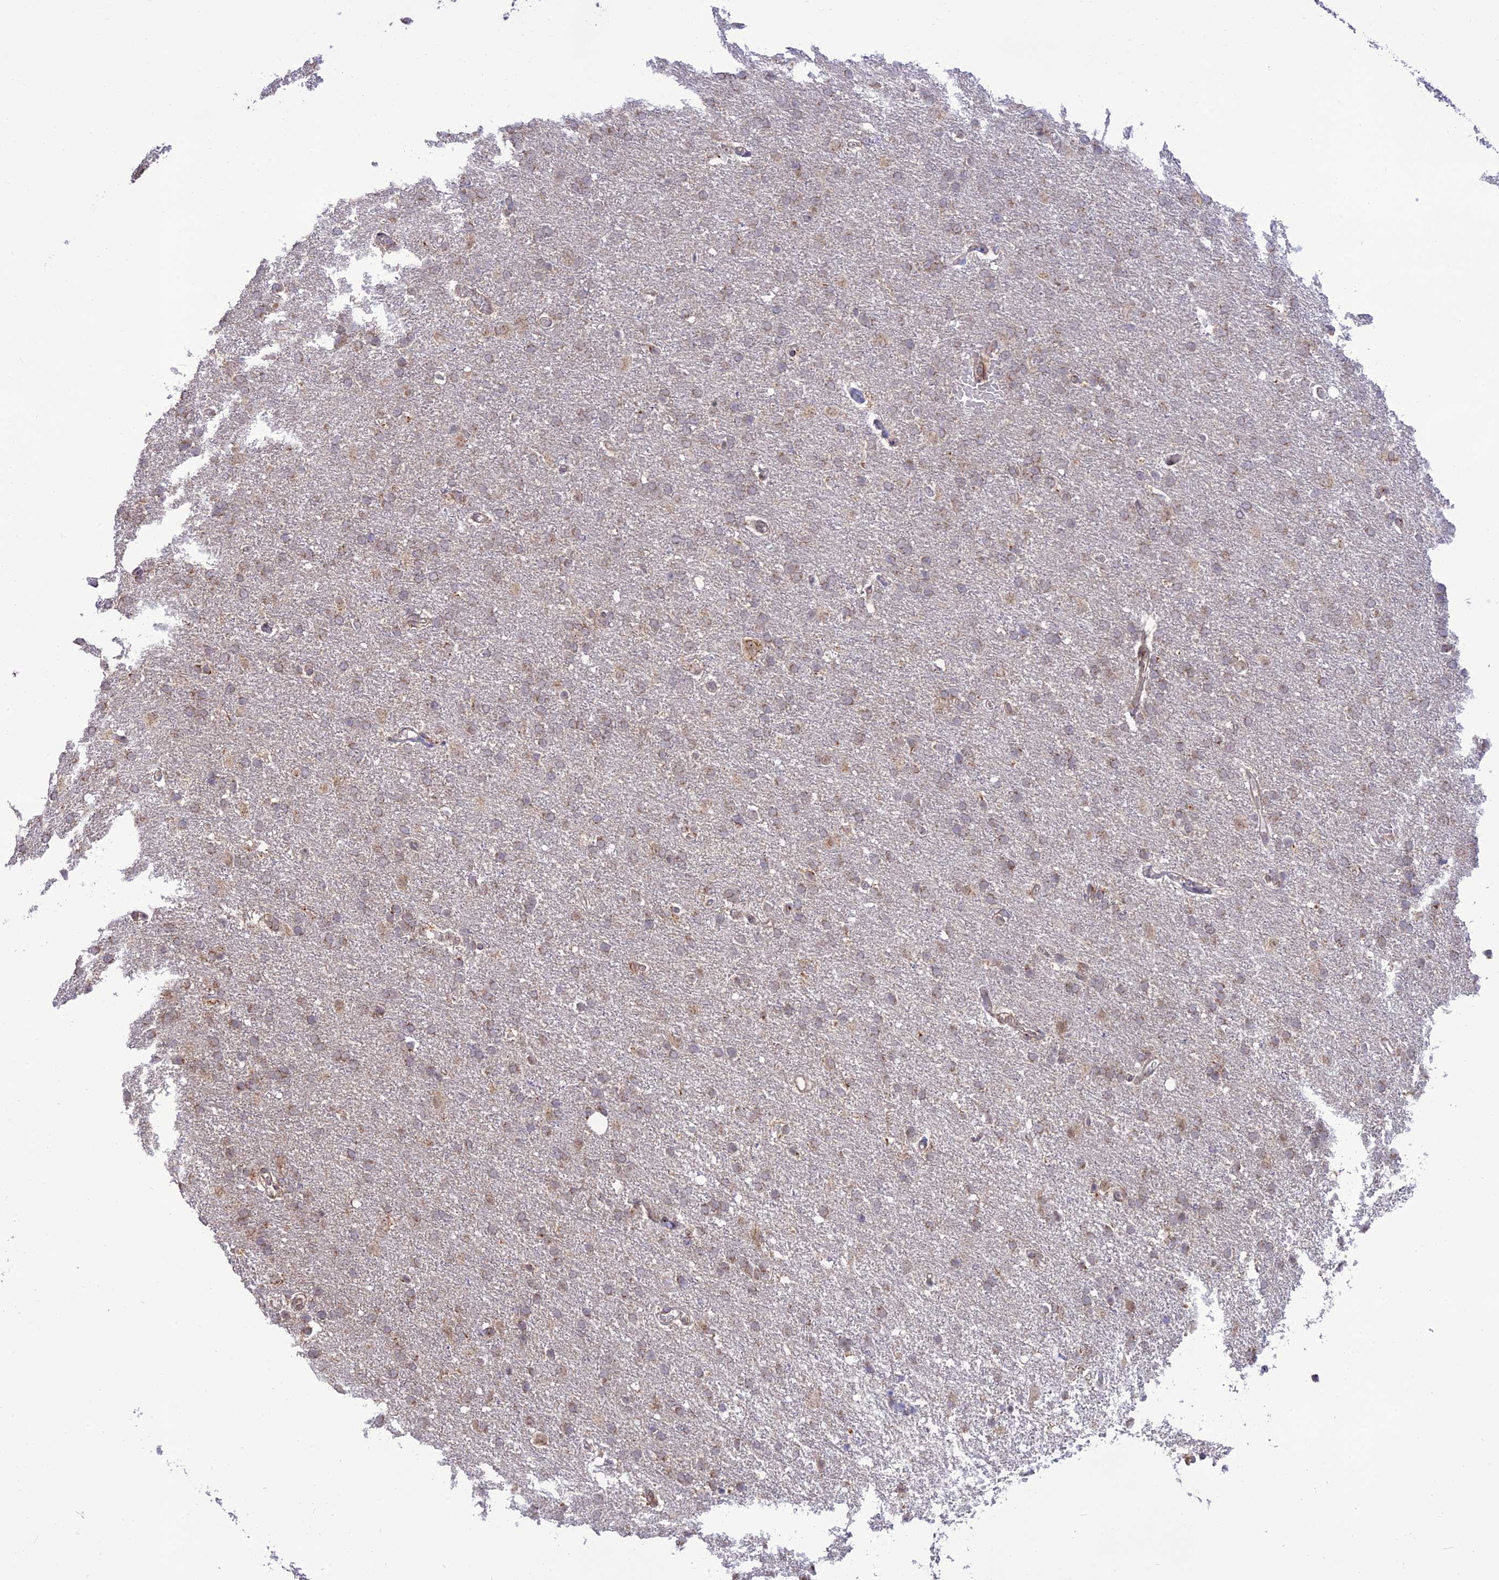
{"staining": {"intensity": "weak", "quantity": "<25%", "location": "cytoplasmic/membranous"}, "tissue": "glioma", "cell_type": "Tumor cells", "image_type": "cancer", "snomed": [{"axis": "morphology", "description": "Glioma, malignant, High grade"}, {"axis": "topography", "description": "Brain"}], "caption": "The IHC image has no significant staining in tumor cells of glioma tissue. (DAB immunohistochemistry (IHC), high magnification).", "gene": "GOLGA3", "patient": {"sex": "male", "age": 72}}